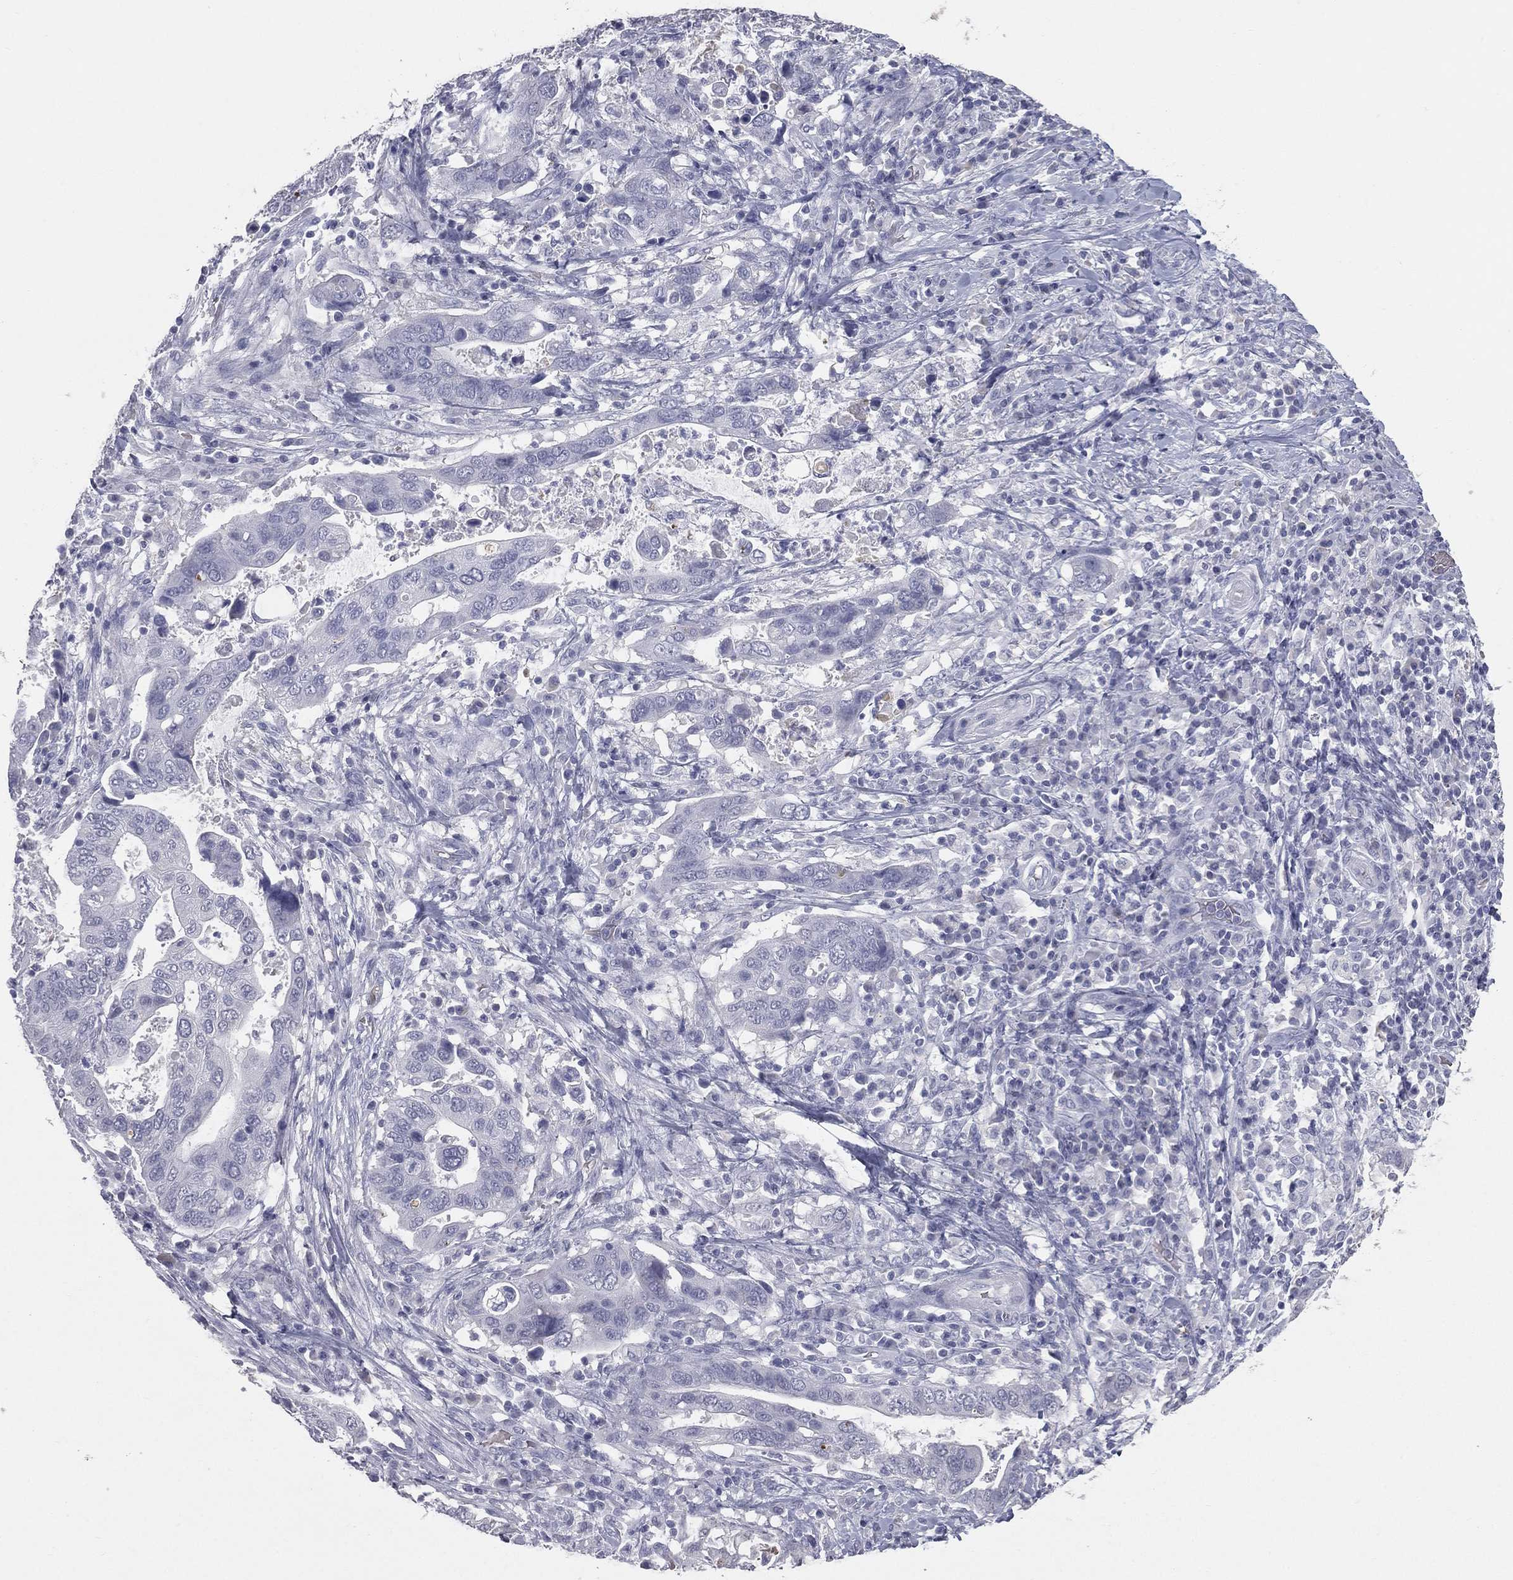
{"staining": {"intensity": "negative", "quantity": "none", "location": "none"}, "tissue": "stomach cancer", "cell_type": "Tumor cells", "image_type": "cancer", "snomed": [{"axis": "morphology", "description": "Adenocarcinoma, NOS"}, {"axis": "topography", "description": "Stomach"}], "caption": "DAB (3,3'-diaminobenzidine) immunohistochemical staining of stomach cancer (adenocarcinoma) displays no significant expression in tumor cells. (Brightfield microscopy of DAB (3,3'-diaminobenzidine) IHC at high magnification).", "gene": "ESX1", "patient": {"sex": "male", "age": 54}}